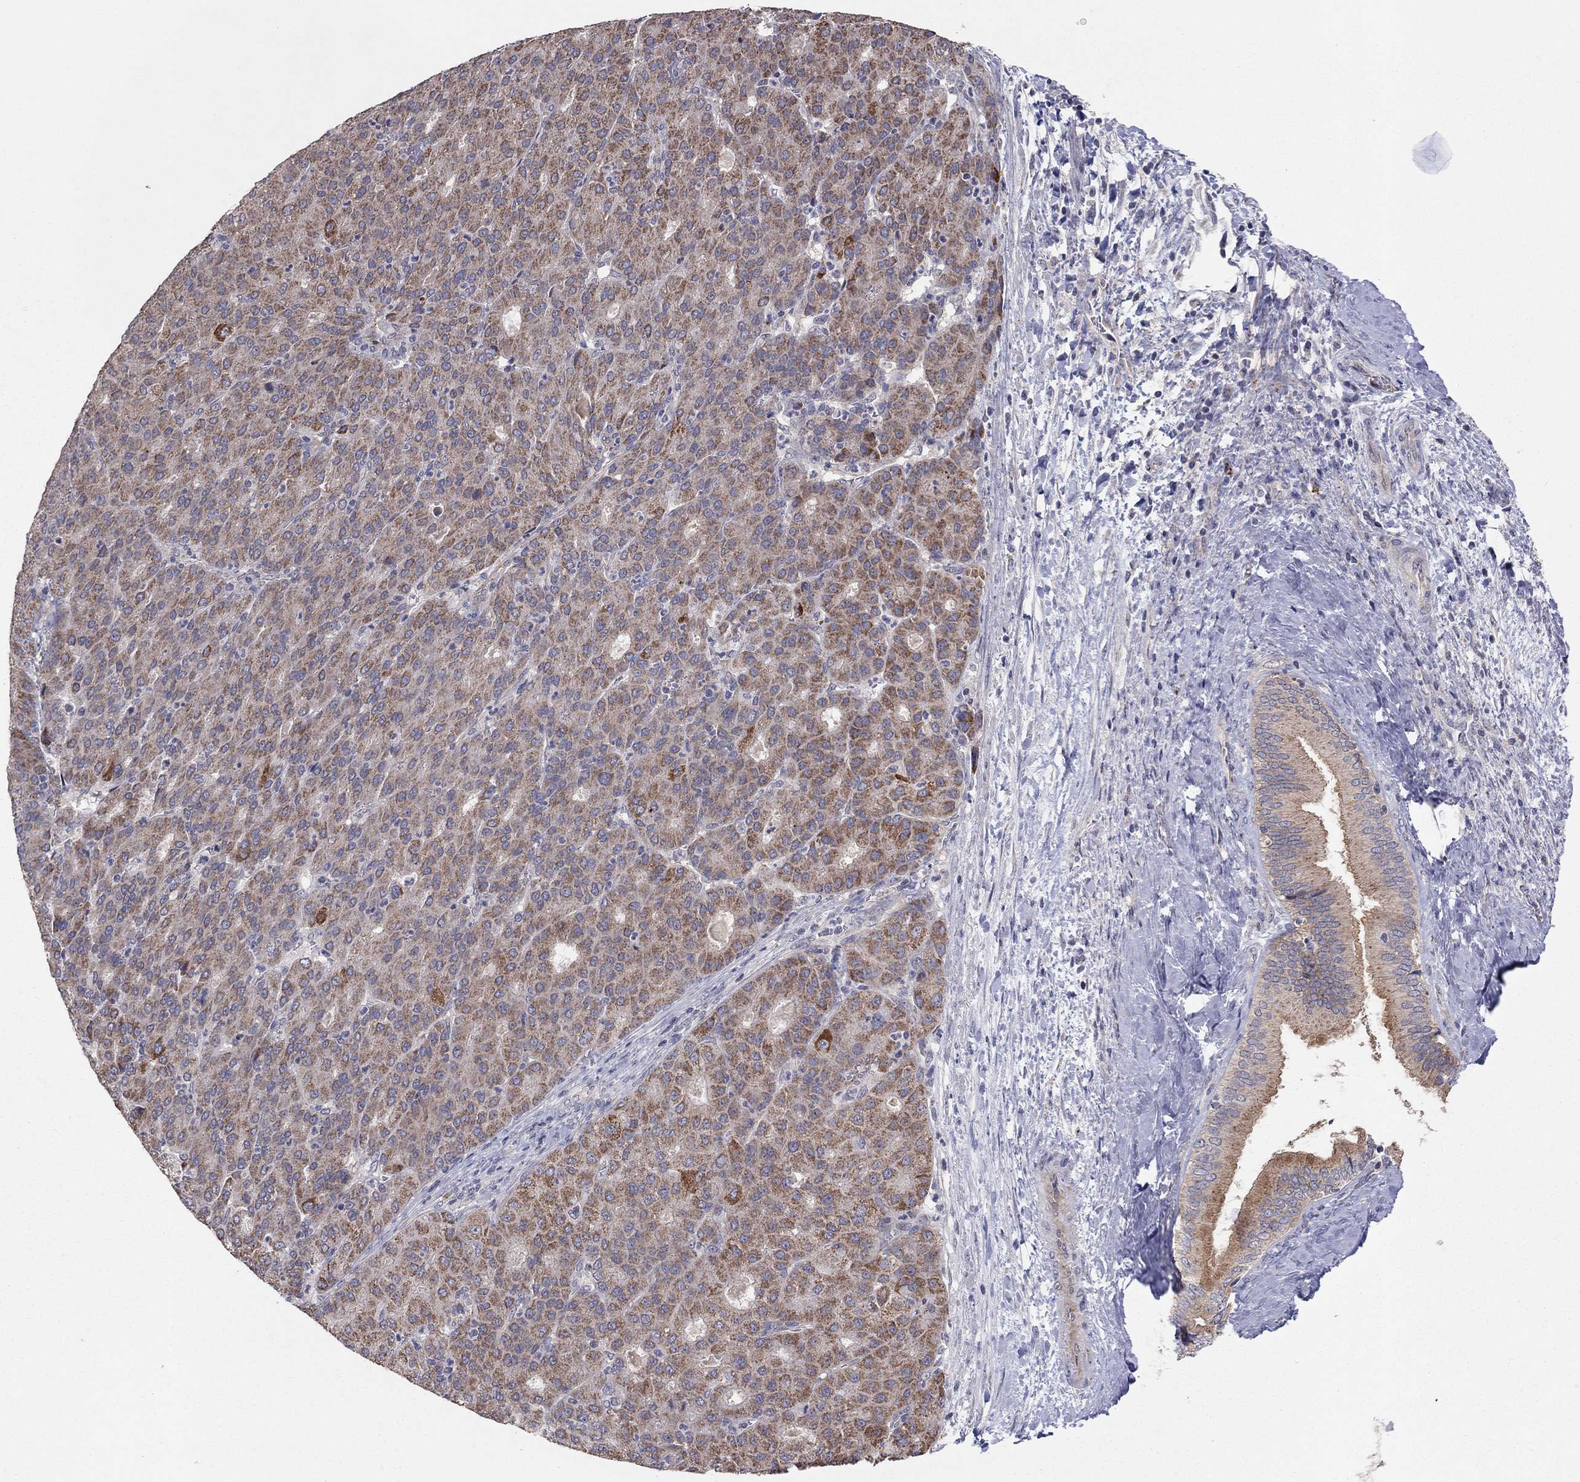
{"staining": {"intensity": "moderate", "quantity": ">75%", "location": "cytoplasmic/membranous"}, "tissue": "liver cancer", "cell_type": "Tumor cells", "image_type": "cancer", "snomed": [{"axis": "morphology", "description": "Carcinoma, Hepatocellular, NOS"}, {"axis": "topography", "description": "Liver"}], "caption": "Immunohistochemistry (IHC) histopathology image of hepatocellular carcinoma (liver) stained for a protein (brown), which reveals medium levels of moderate cytoplasmic/membranous expression in about >75% of tumor cells.", "gene": "CRACDL", "patient": {"sex": "male", "age": 65}}